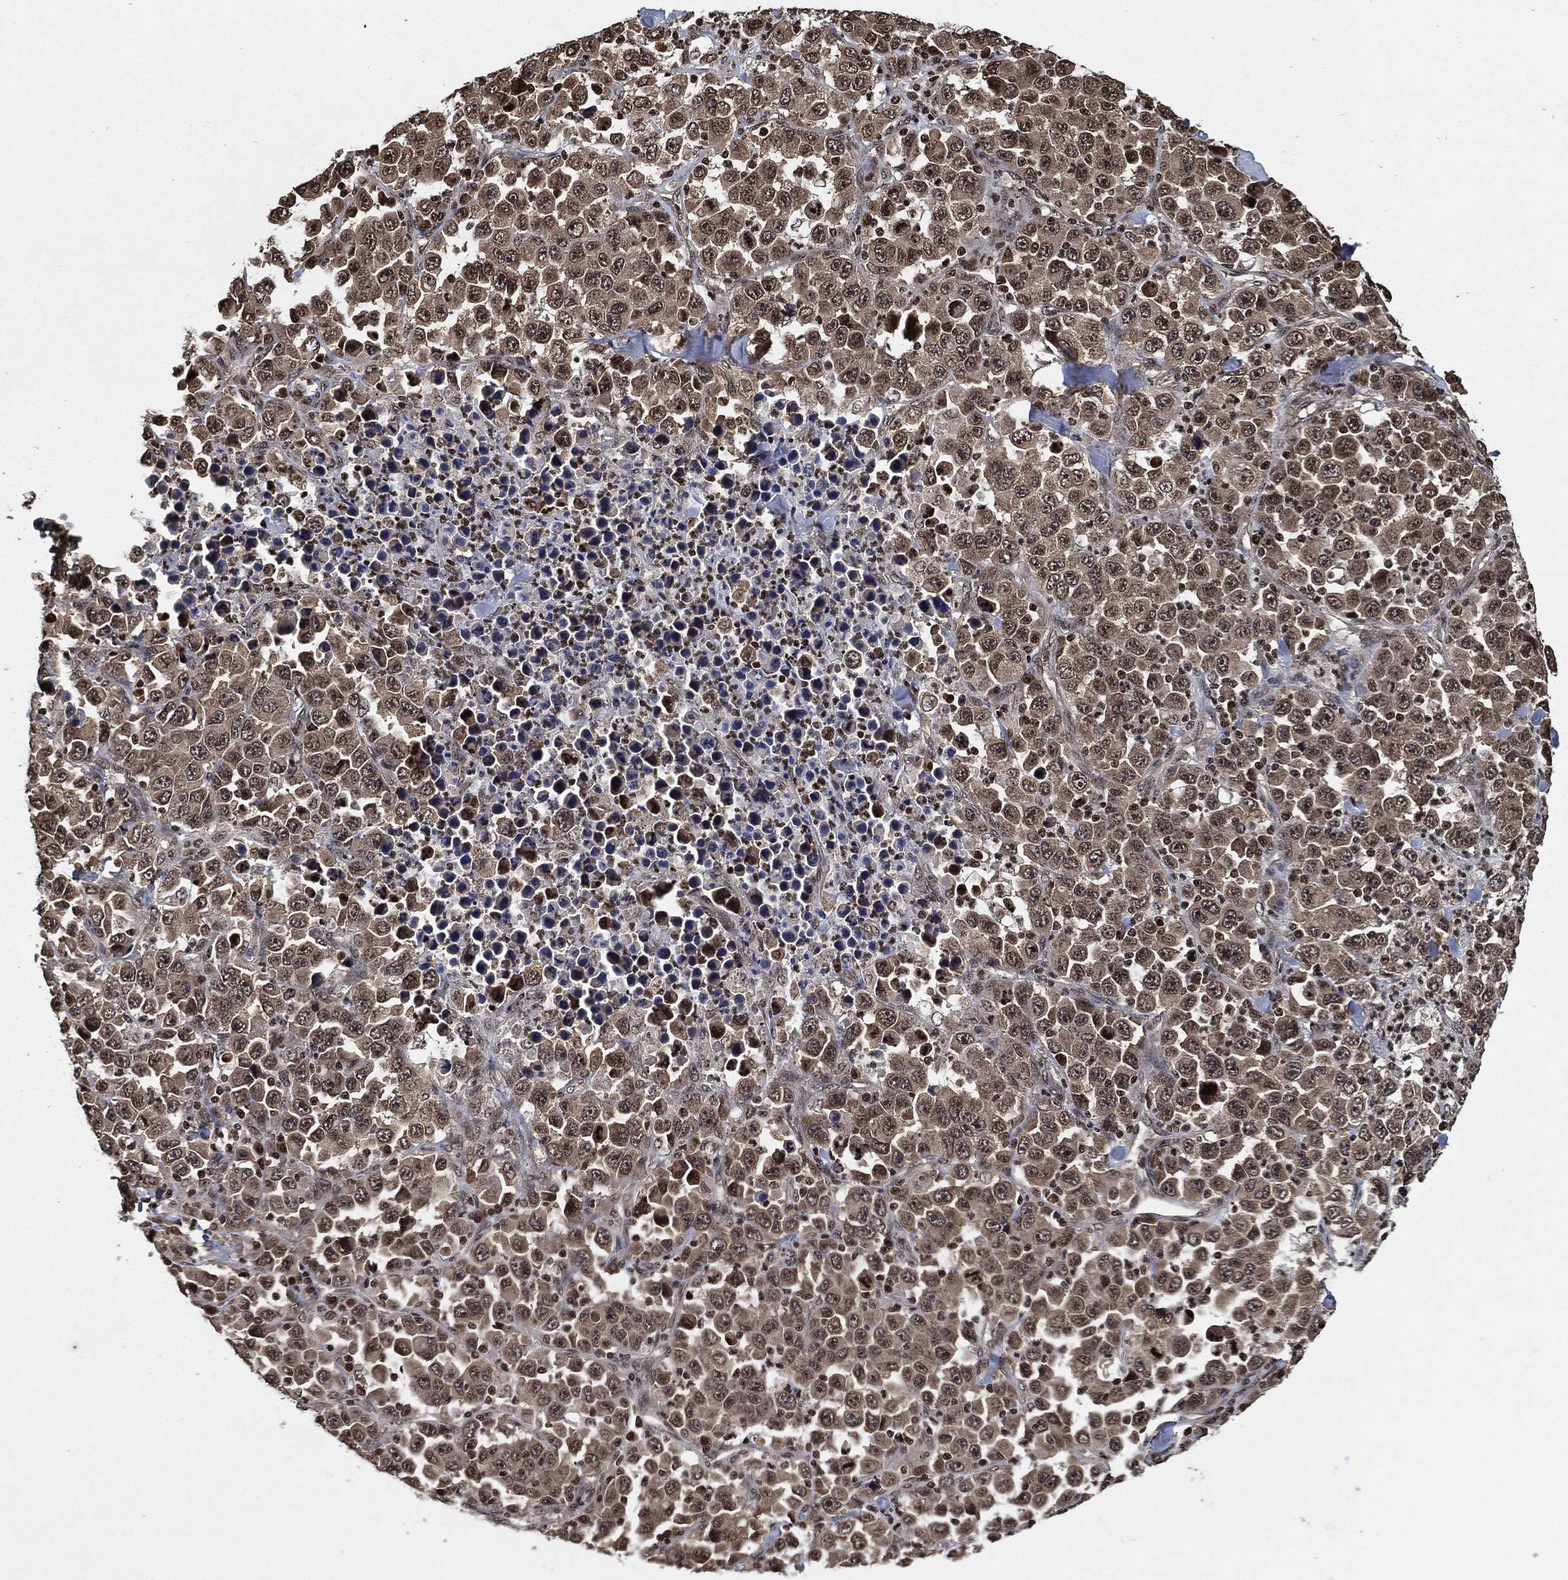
{"staining": {"intensity": "weak", "quantity": "<25%", "location": "cytoplasmic/membranous,nuclear"}, "tissue": "stomach cancer", "cell_type": "Tumor cells", "image_type": "cancer", "snomed": [{"axis": "morphology", "description": "Normal tissue, NOS"}, {"axis": "morphology", "description": "Adenocarcinoma, NOS"}, {"axis": "topography", "description": "Stomach, upper"}, {"axis": "topography", "description": "Stomach"}], "caption": "The immunohistochemistry (IHC) photomicrograph has no significant expression in tumor cells of stomach cancer tissue. Brightfield microscopy of IHC stained with DAB (brown) and hematoxylin (blue), captured at high magnification.", "gene": "PDK1", "patient": {"sex": "male", "age": 59}}